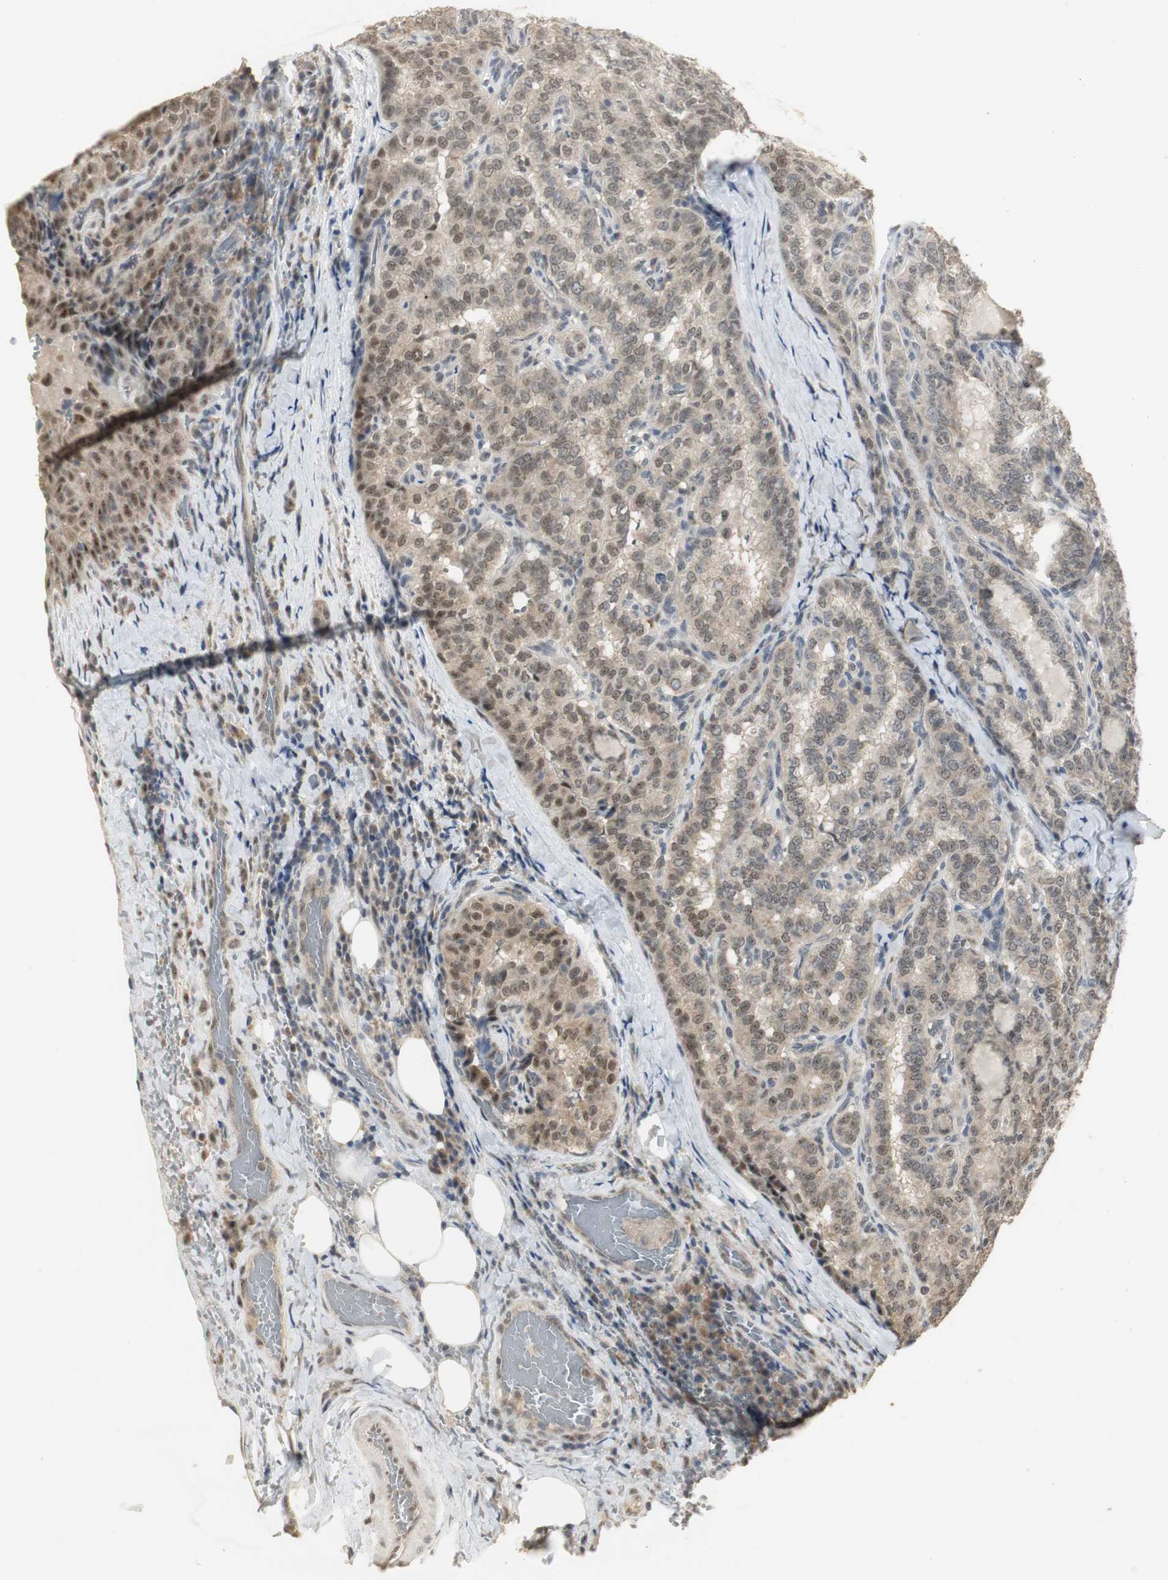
{"staining": {"intensity": "weak", "quantity": "25%-75%", "location": "cytoplasmic/membranous,nuclear"}, "tissue": "thyroid cancer", "cell_type": "Tumor cells", "image_type": "cancer", "snomed": [{"axis": "morphology", "description": "Papillary adenocarcinoma, NOS"}, {"axis": "topography", "description": "Thyroid gland"}], "caption": "DAB immunohistochemical staining of thyroid cancer demonstrates weak cytoplasmic/membranous and nuclear protein staining in about 25%-75% of tumor cells.", "gene": "ELOA", "patient": {"sex": "female", "age": 30}}